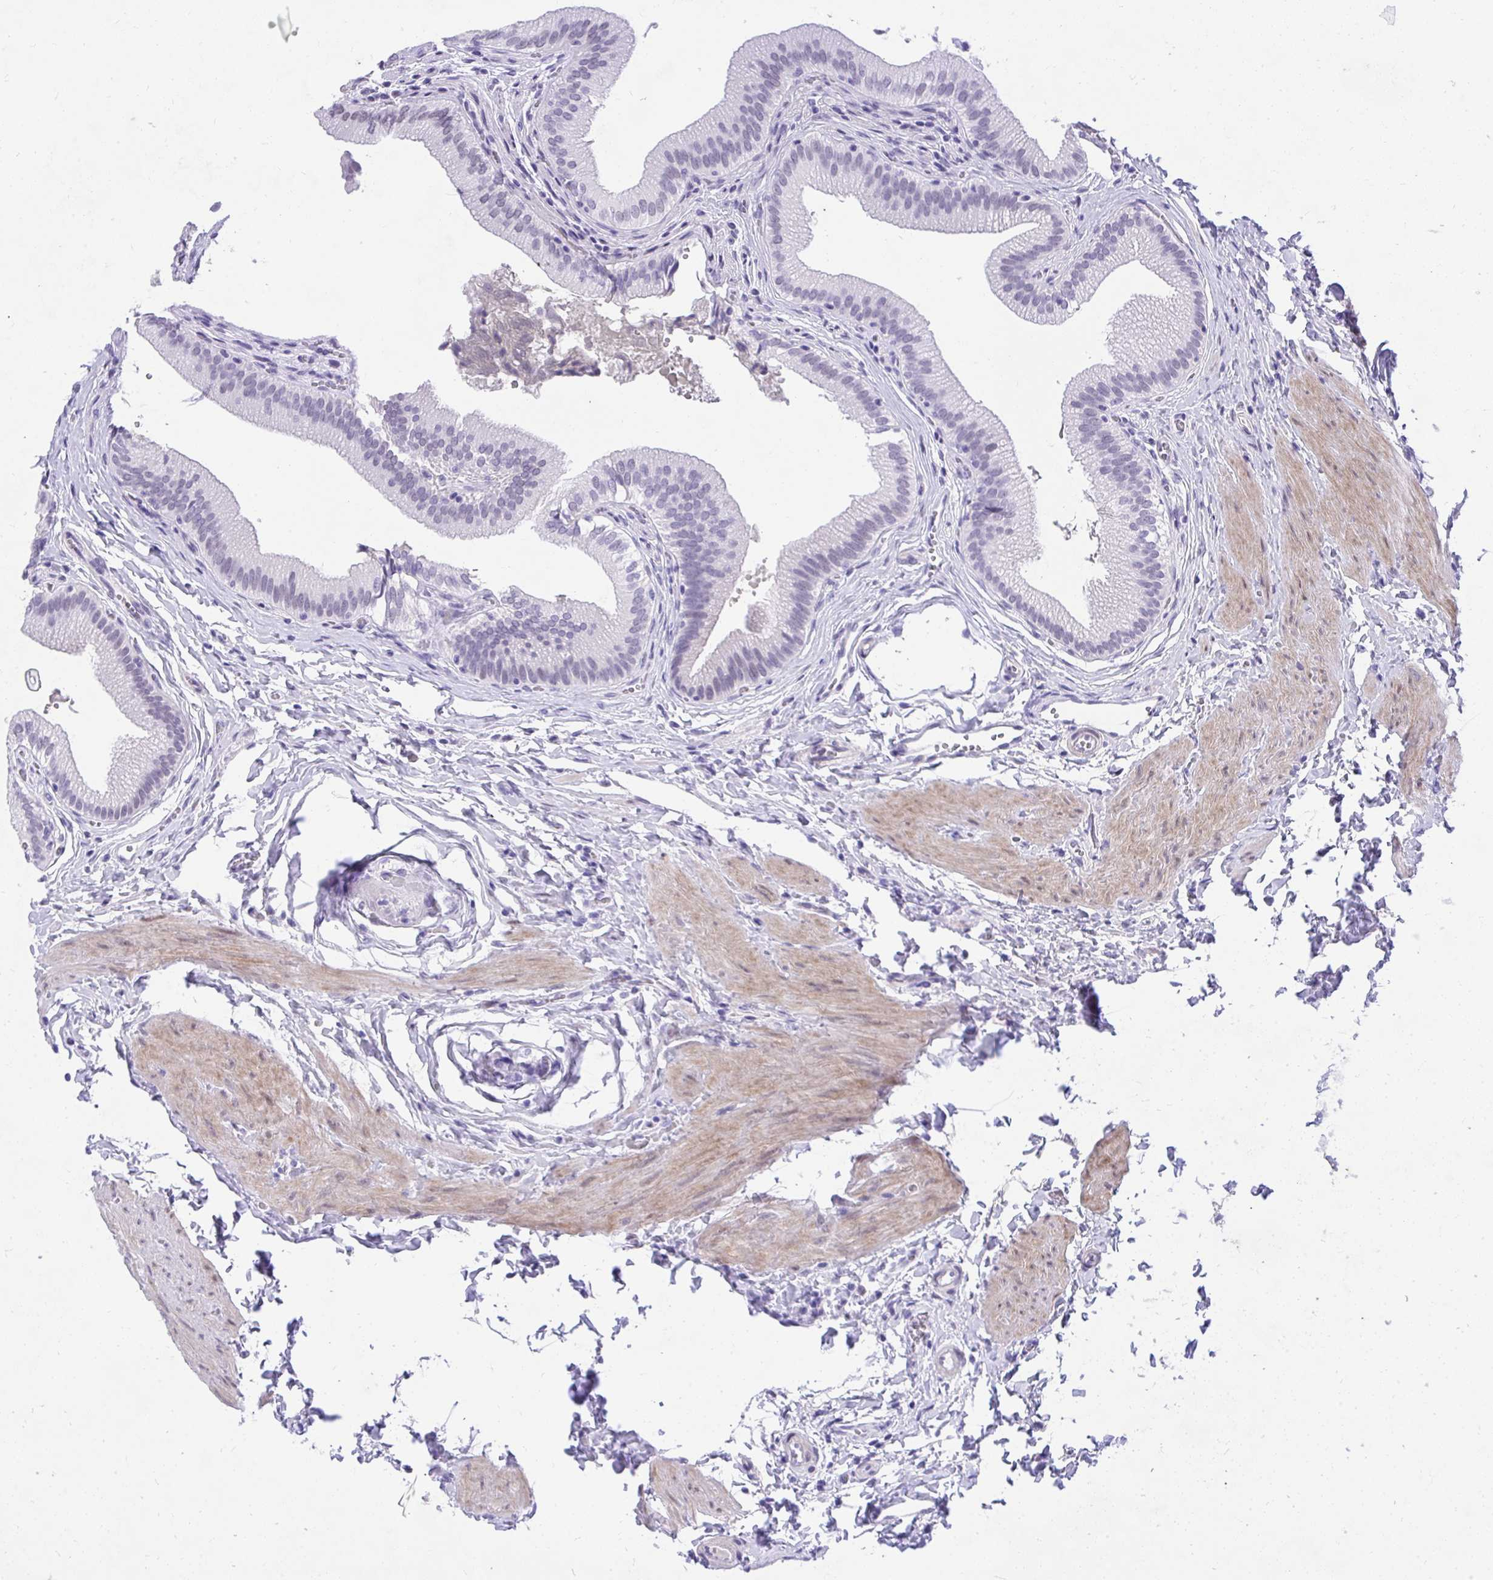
{"staining": {"intensity": "negative", "quantity": "none", "location": "none"}, "tissue": "gallbladder", "cell_type": "Glandular cells", "image_type": "normal", "snomed": [{"axis": "morphology", "description": "Normal tissue, NOS"}, {"axis": "topography", "description": "Gallbladder"}, {"axis": "topography", "description": "Peripheral nerve tissue"}], "caption": "Immunohistochemistry micrograph of unremarkable human gallbladder stained for a protein (brown), which exhibits no staining in glandular cells.", "gene": "KLK1", "patient": {"sex": "male", "age": 17}}